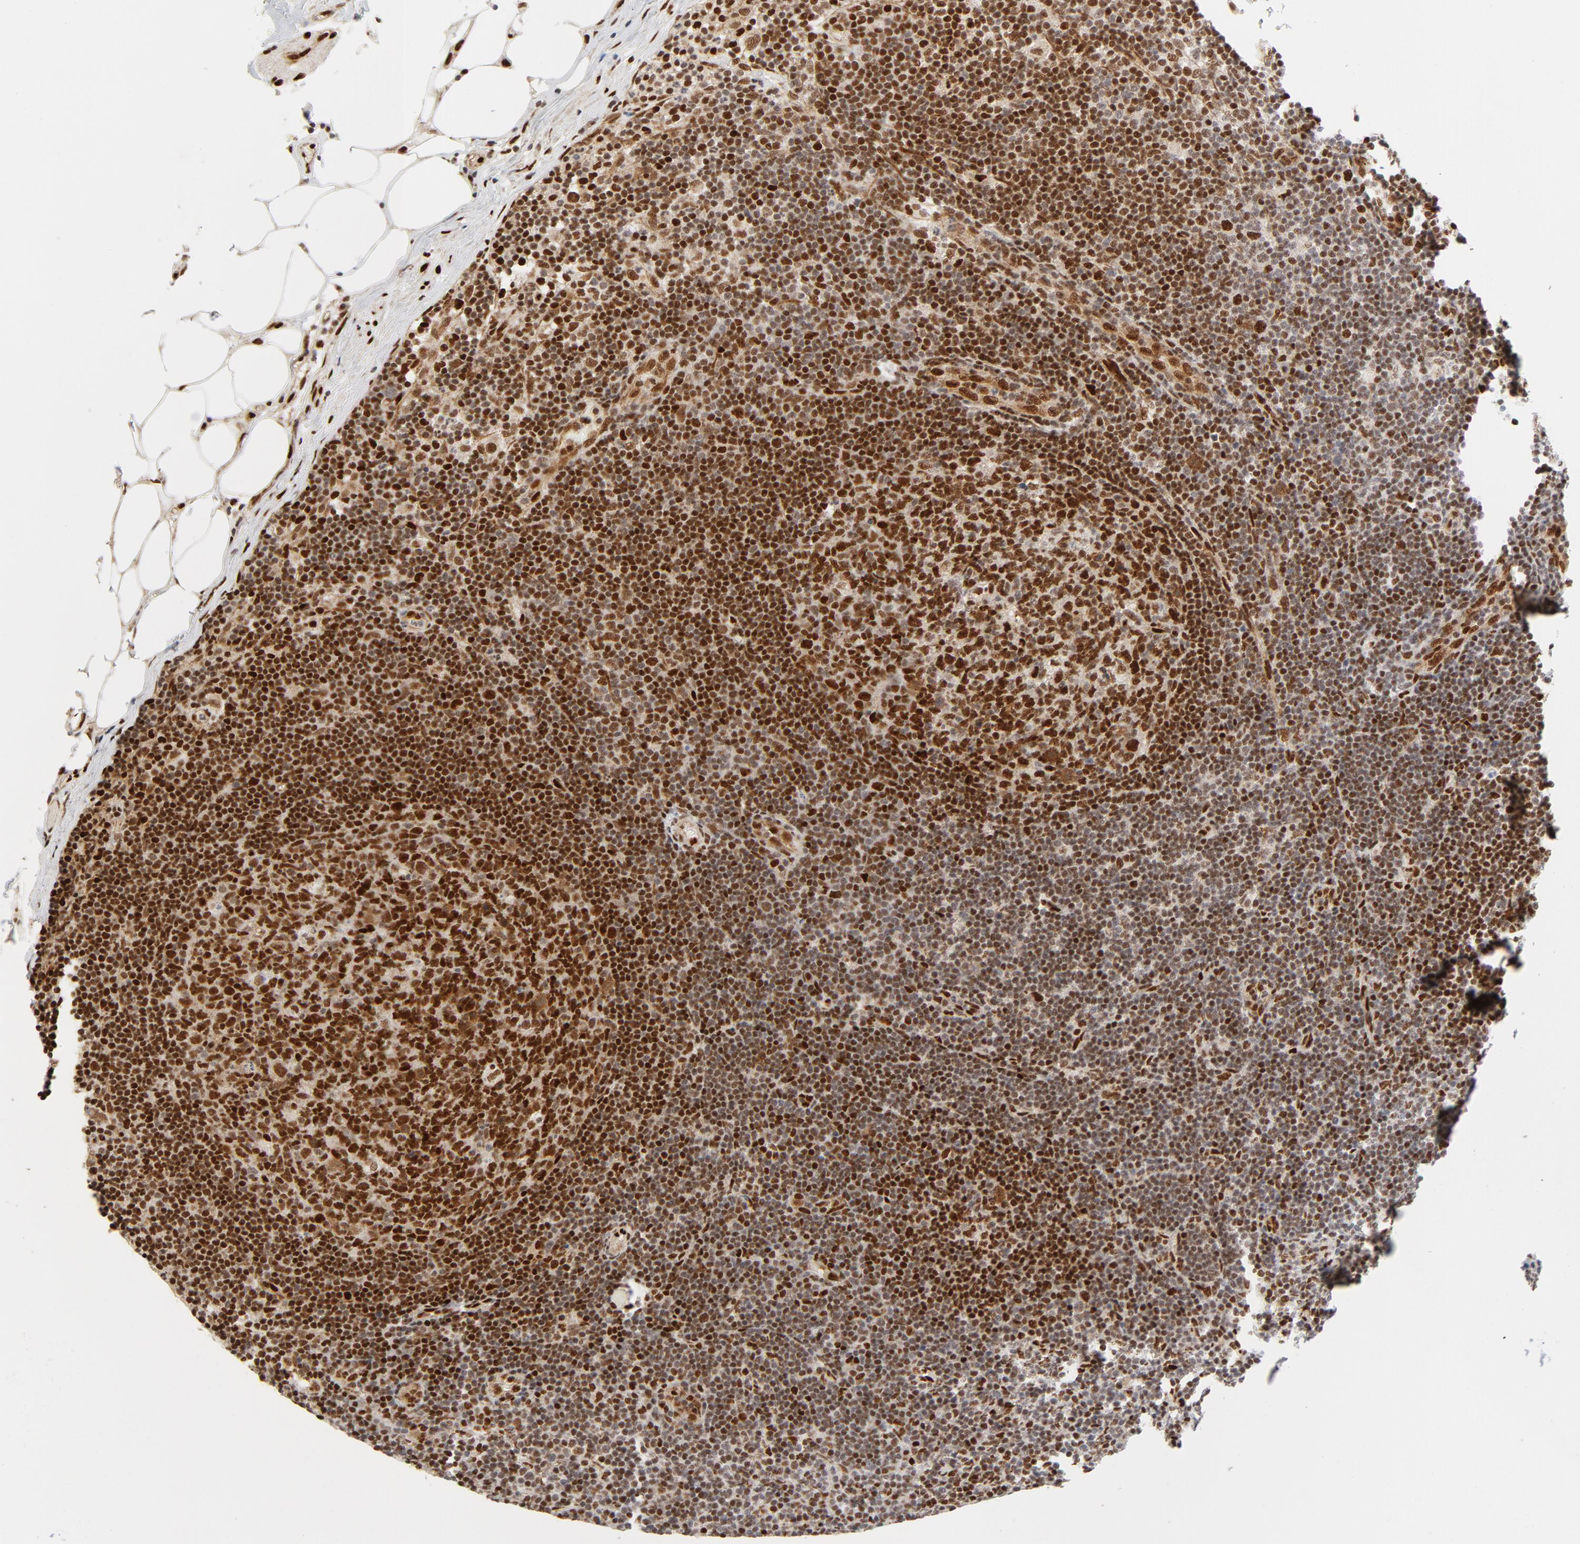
{"staining": {"intensity": "strong", "quantity": ">75%", "location": "nuclear"}, "tissue": "lymph node", "cell_type": "Germinal center cells", "image_type": "normal", "snomed": [{"axis": "morphology", "description": "Normal tissue, NOS"}, {"axis": "morphology", "description": "Squamous cell carcinoma, metastatic, NOS"}, {"axis": "topography", "description": "Lymph node"}], "caption": "Protein expression analysis of unremarkable human lymph node reveals strong nuclear positivity in about >75% of germinal center cells. (DAB (3,3'-diaminobenzidine) IHC with brightfield microscopy, high magnification).", "gene": "MEF2A", "patient": {"sex": "female", "age": 53}}